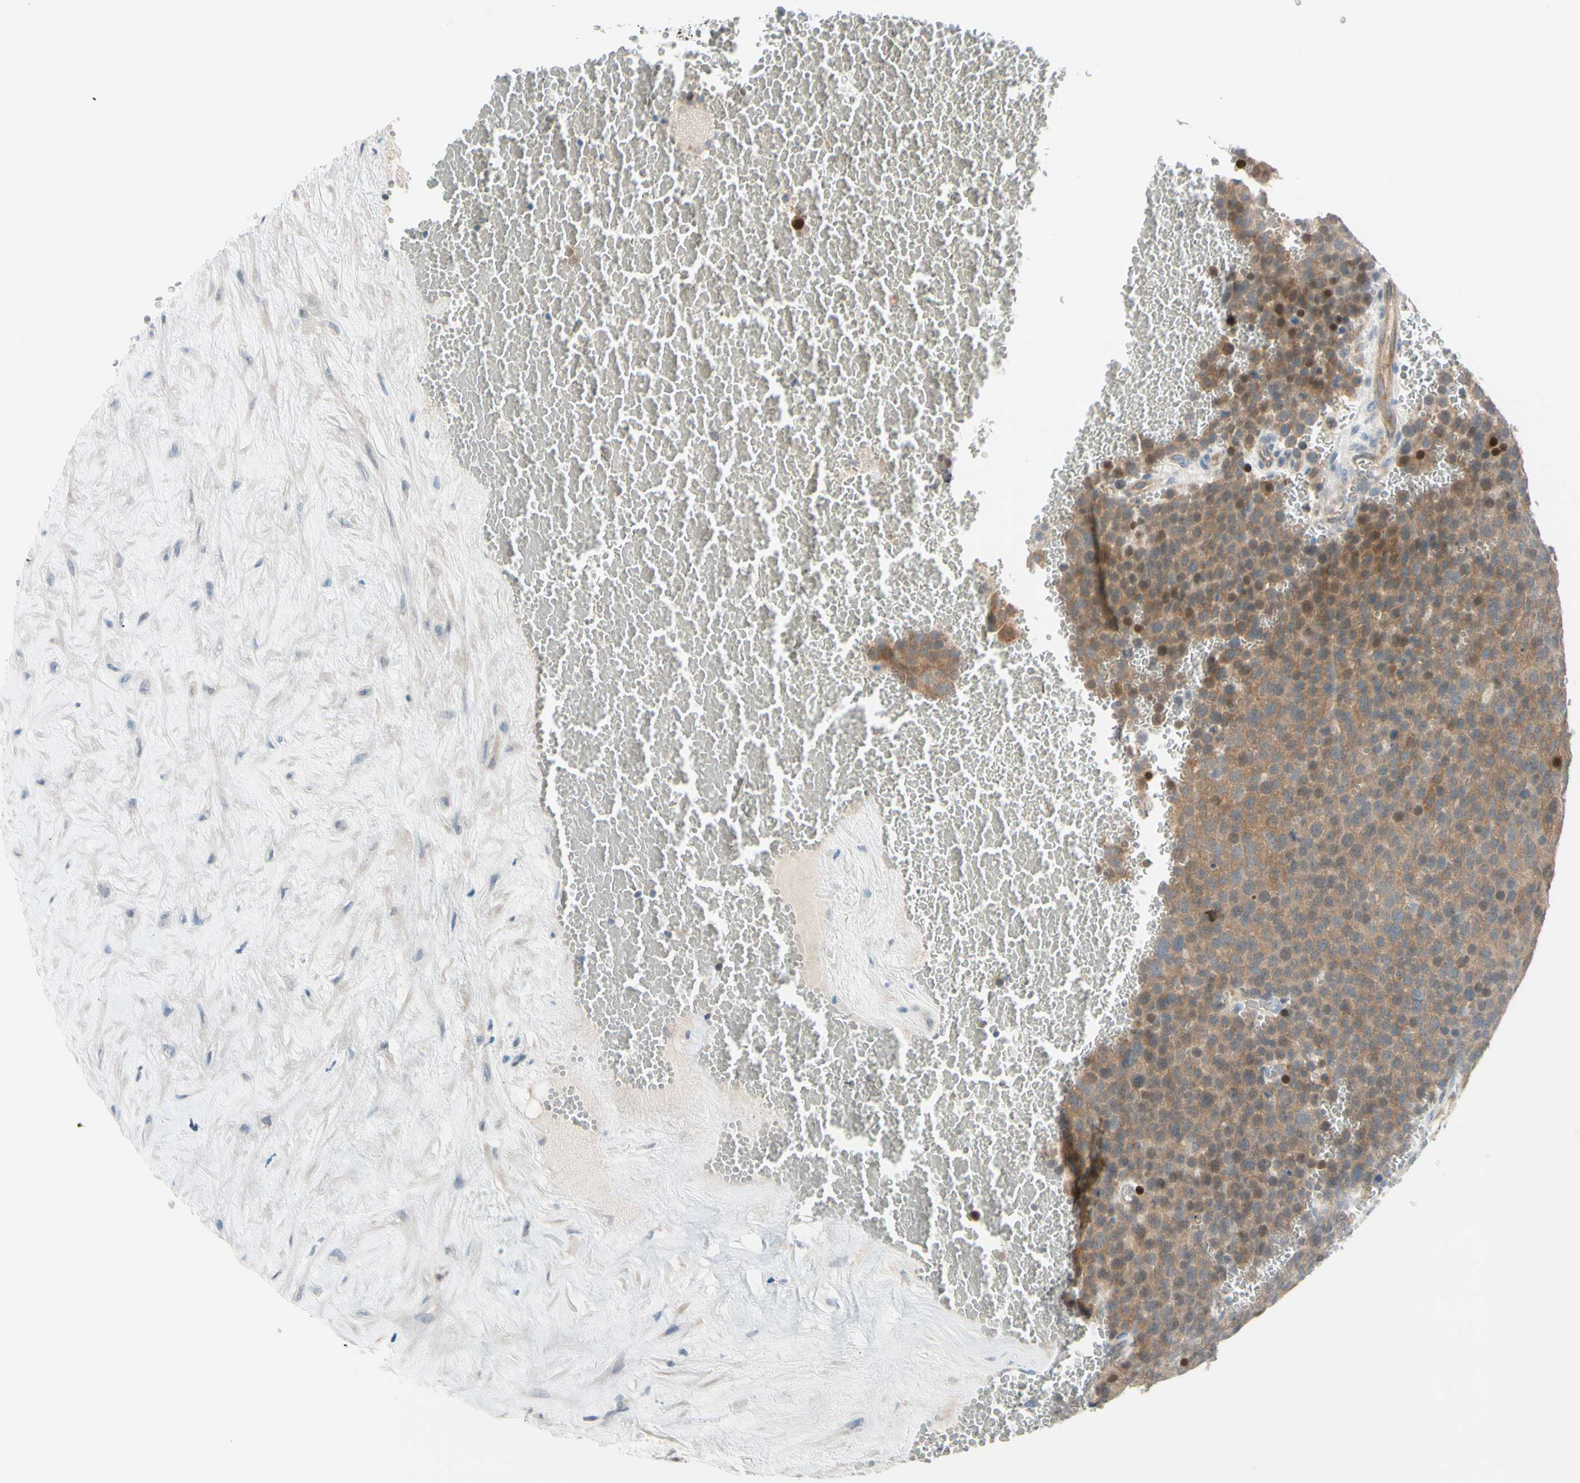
{"staining": {"intensity": "strong", "quantity": ">75%", "location": "cytoplasmic/membranous"}, "tissue": "testis cancer", "cell_type": "Tumor cells", "image_type": "cancer", "snomed": [{"axis": "morphology", "description": "Seminoma, NOS"}, {"axis": "topography", "description": "Testis"}], "caption": "Immunohistochemistry (DAB) staining of human testis seminoma shows strong cytoplasmic/membranous protein positivity in approximately >75% of tumor cells.", "gene": "CFAP36", "patient": {"sex": "male", "age": 71}}